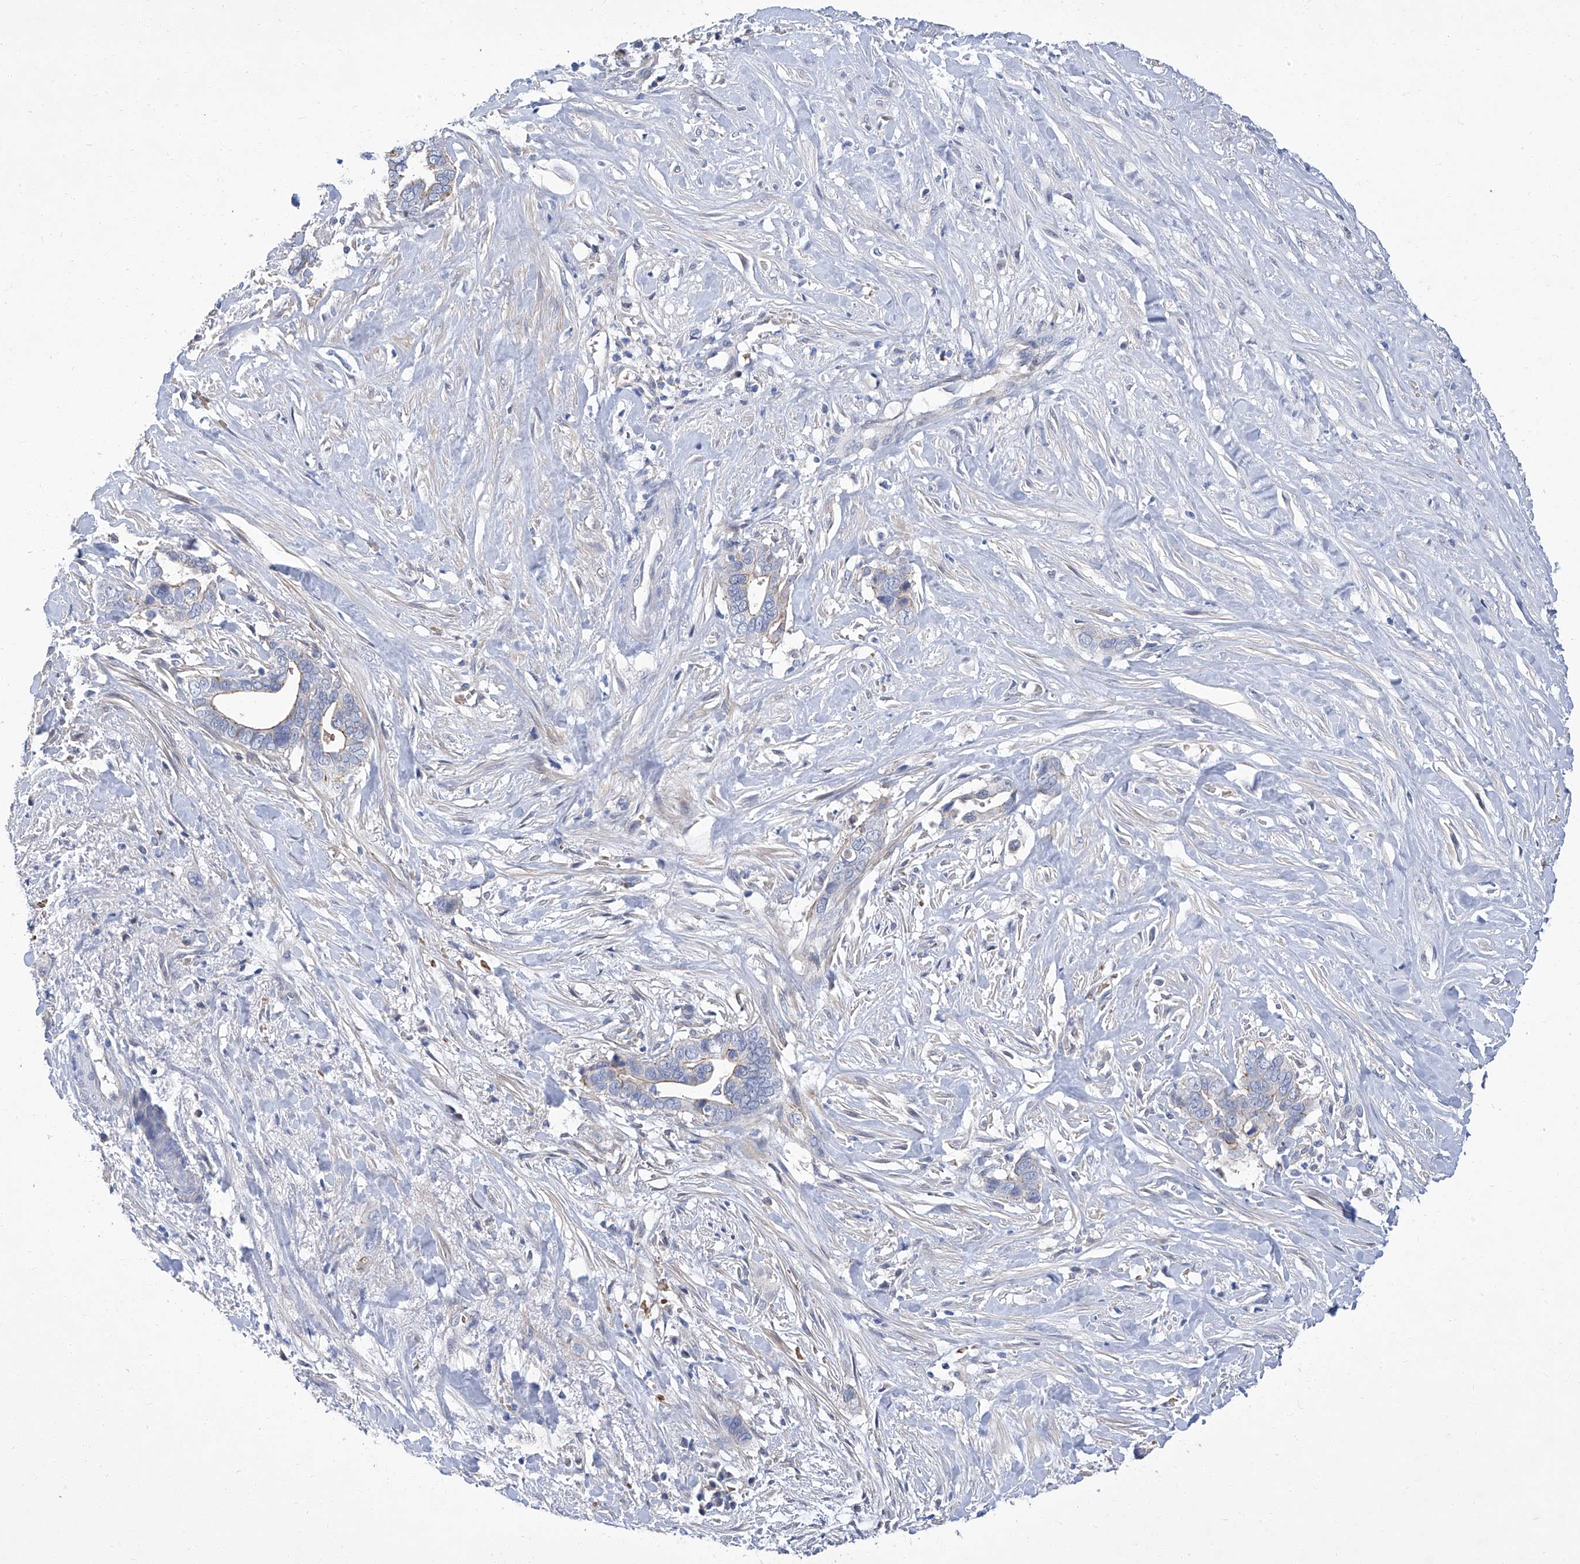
{"staining": {"intensity": "weak", "quantity": "<25%", "location": "cytoplasmic/membranous"}, "tissue": "liver cancer", "cell_type": "Tumor cells", "image_type": "cancer", "snomed": [{"axis": "morphology", "description": "Cholangiocarcinoma"}, {"axis": "topography", "description": "Liver"}], "caption": "Tumor cells show no significant protein expression in cholangiocarcinoma (liver).", "gene": "PARD3", "patient": {"sex": "female", "age": 79}}